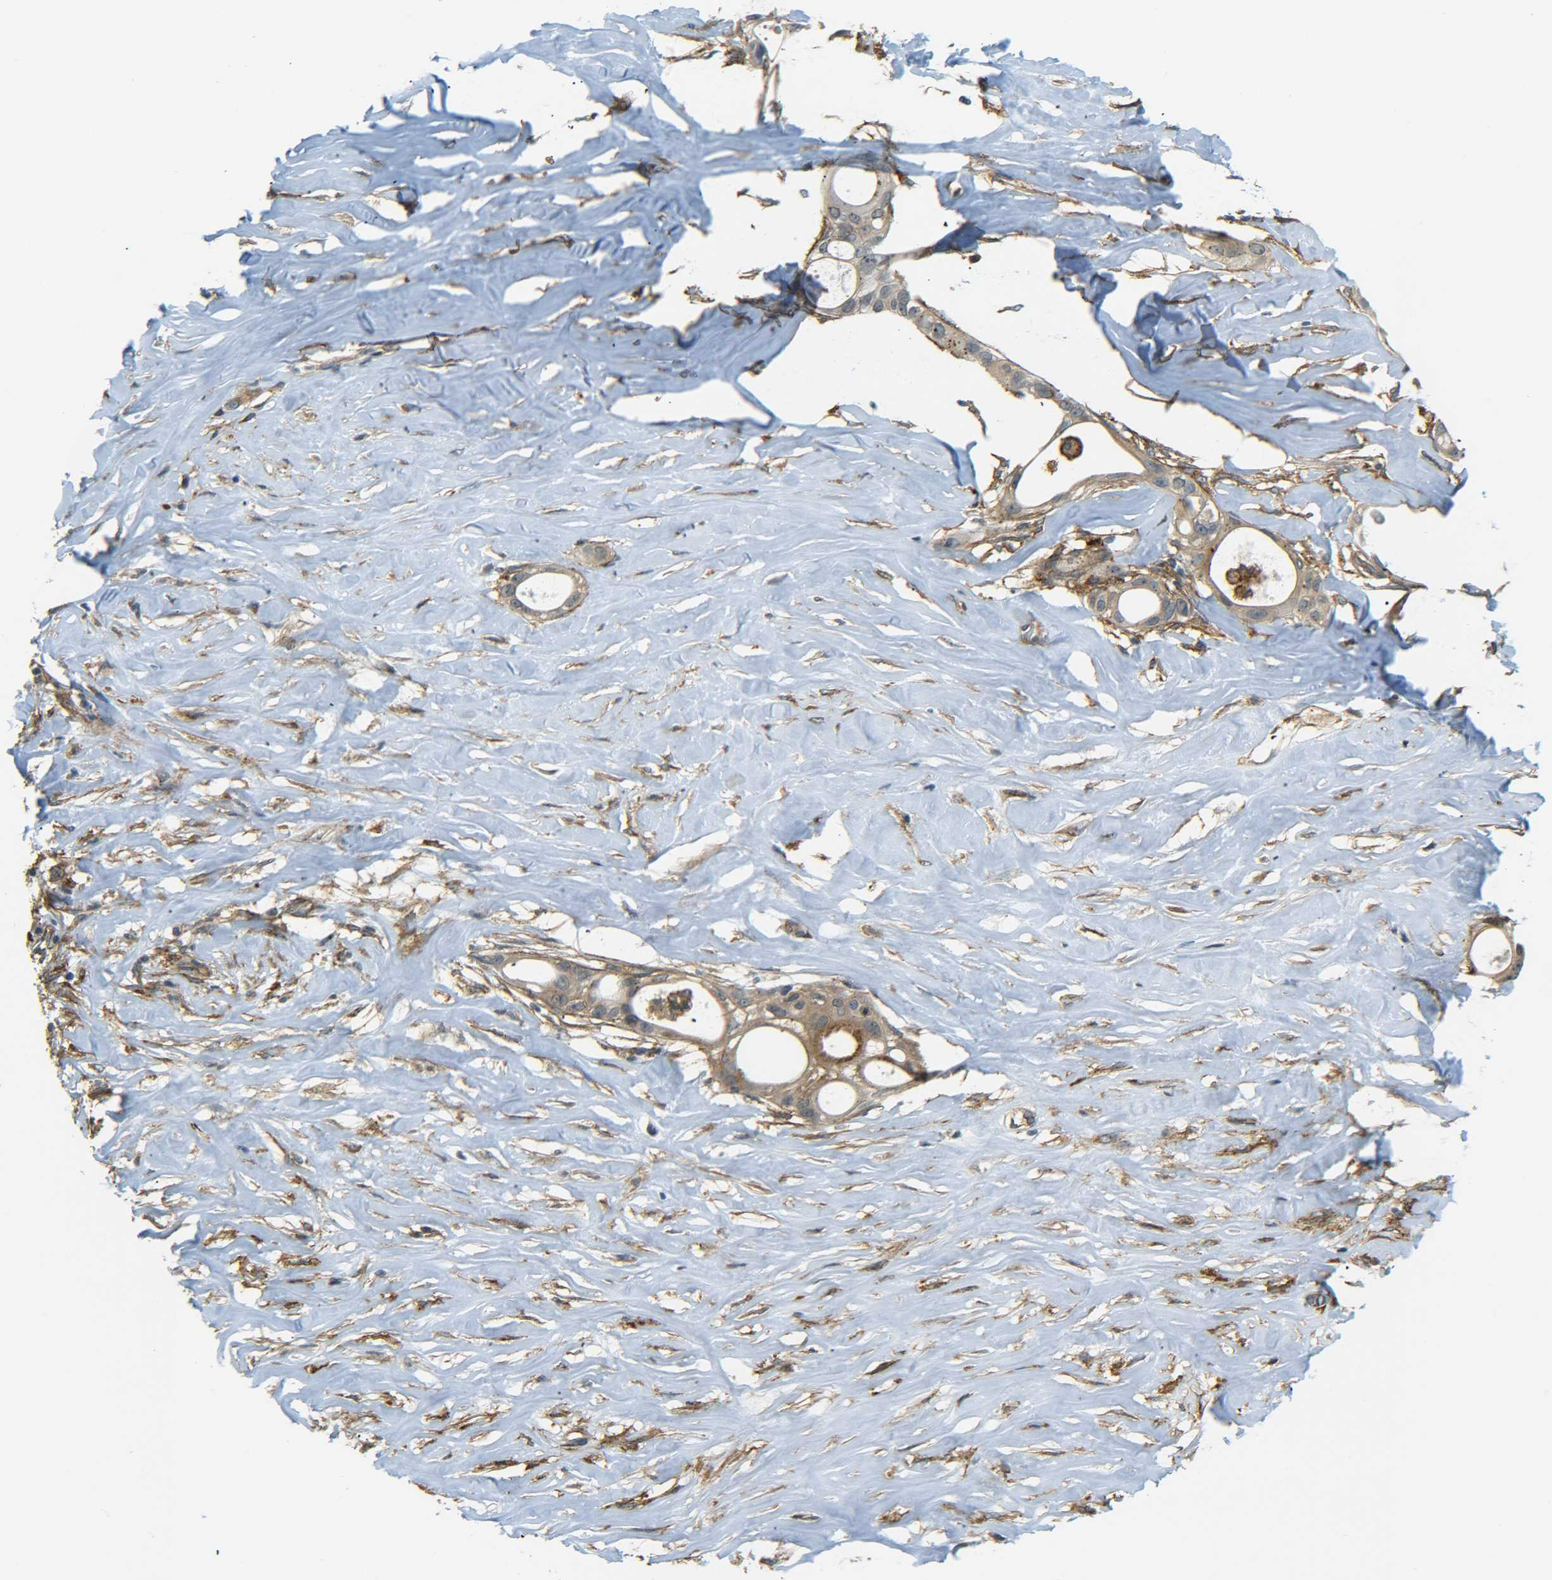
{"staining": {"intensity": "moderate", "quantity": ">75%", "location": "cytoplasmic/membranous"}, "tissue": "liver cancer", "cell_type": "Tumor cells", "image_type": "cancer", "snomed": [{"axis": "morphology", "description": "Cholangiocarcinoma"}, {"axis": "topography", "description": "Liver"}], "caption": "This is a photomicrograph of immunohistochemistry staining of cholangiocarcinoma (liver), which shows moderate positivity in the cytoplasmic/membranous of tumor cells.", "gene": "DAB2", "patient": {"sex": "female", "age": 67}}